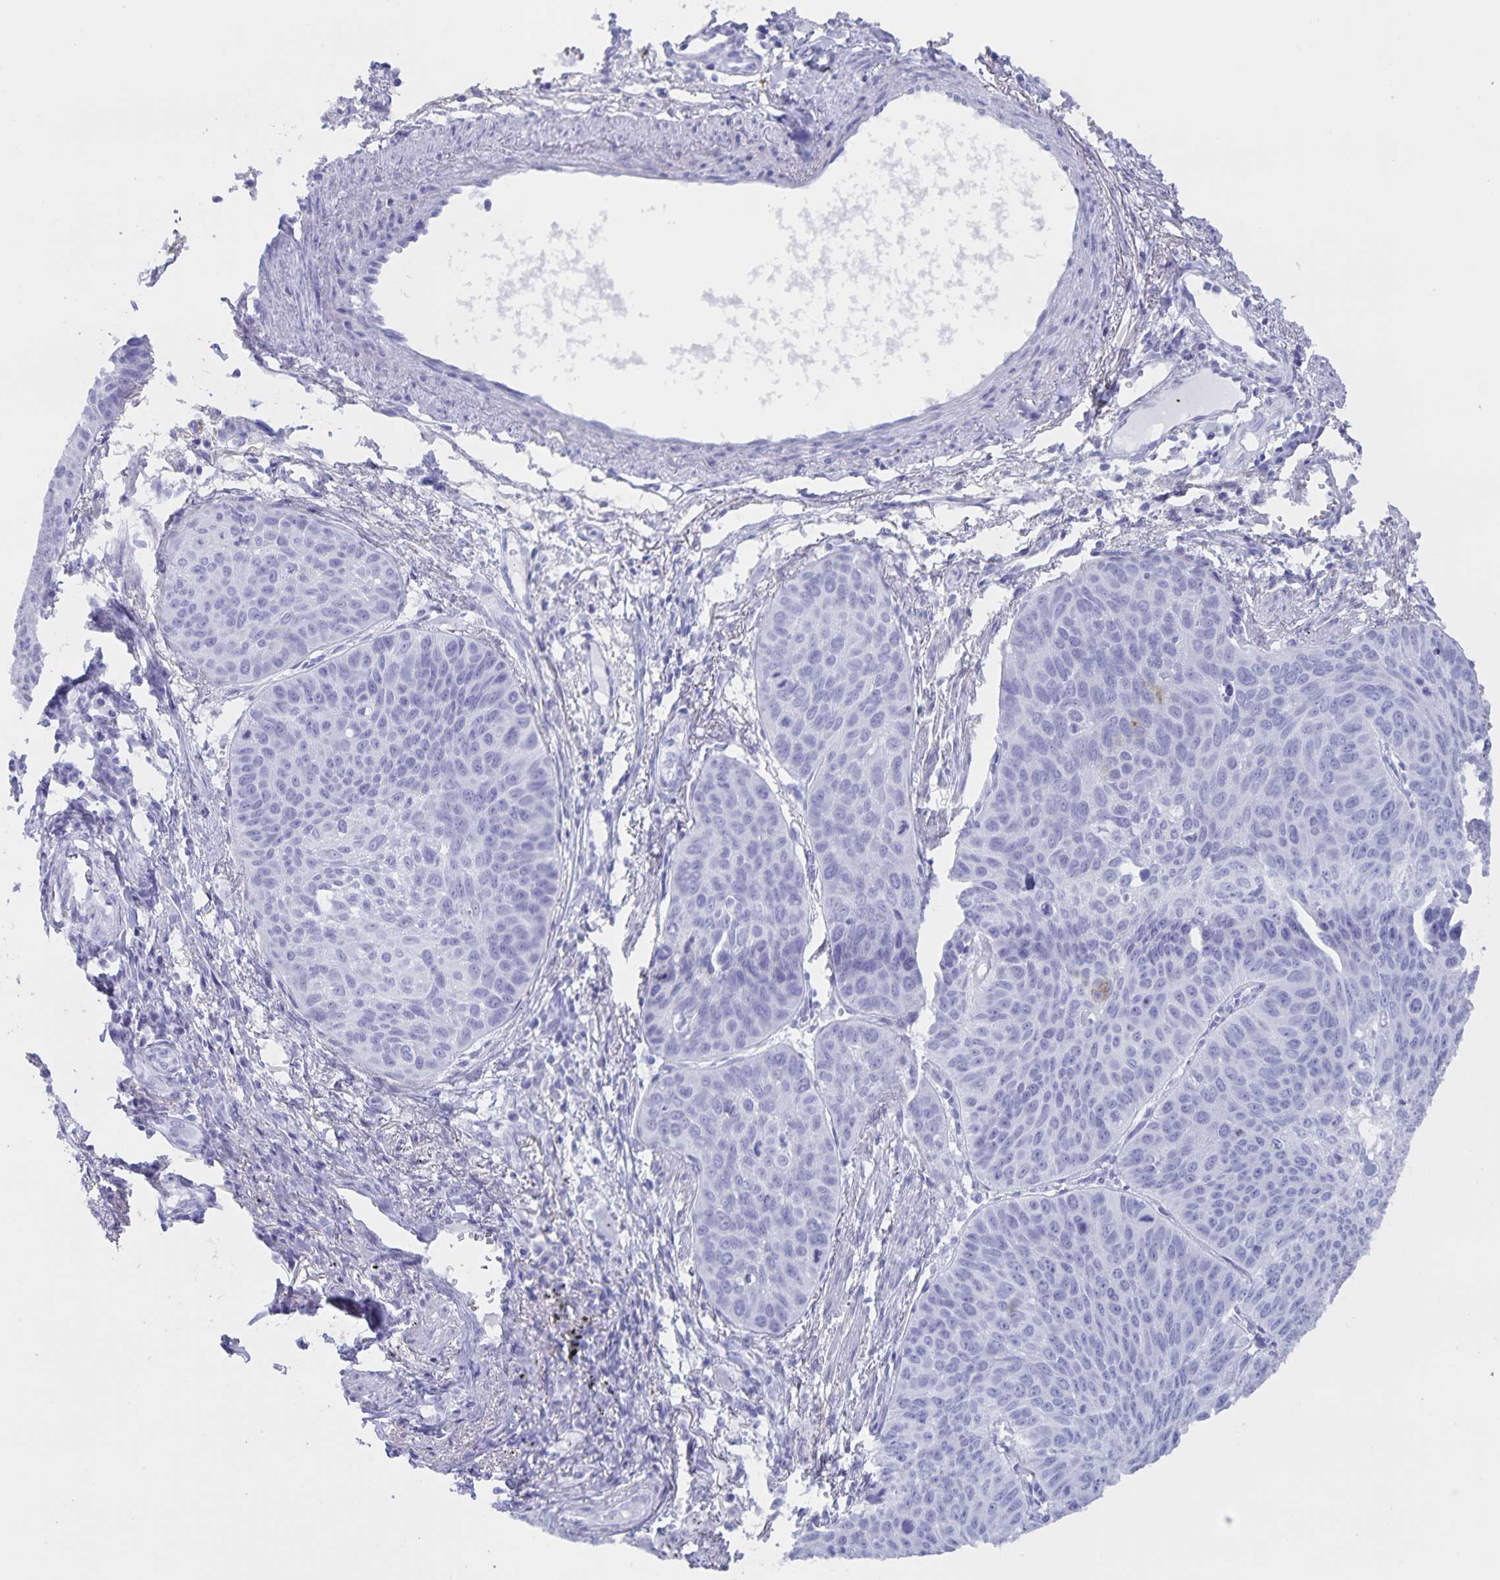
{"staining": {"intensity": "negative", "quantity": "none", "location": "none"}, "tissue": "lung cancer", "cell_type": "Tumor cells", "image_type": "cancer", "snomed": [{"axis": "morphology", "description": "Squamous cell carcinoma, NOS"}, {"axis": "topography", "description": "Lung"}], "caption": "Tumor cells show no significant protein positivity in lung squamous cell carcinoma. The staining is performed using DAB brown chromogen with nuclei counter-stained in using hematoxylin.", "gene": "AQP4", "patient": {"sex": "male", "age": 71}}